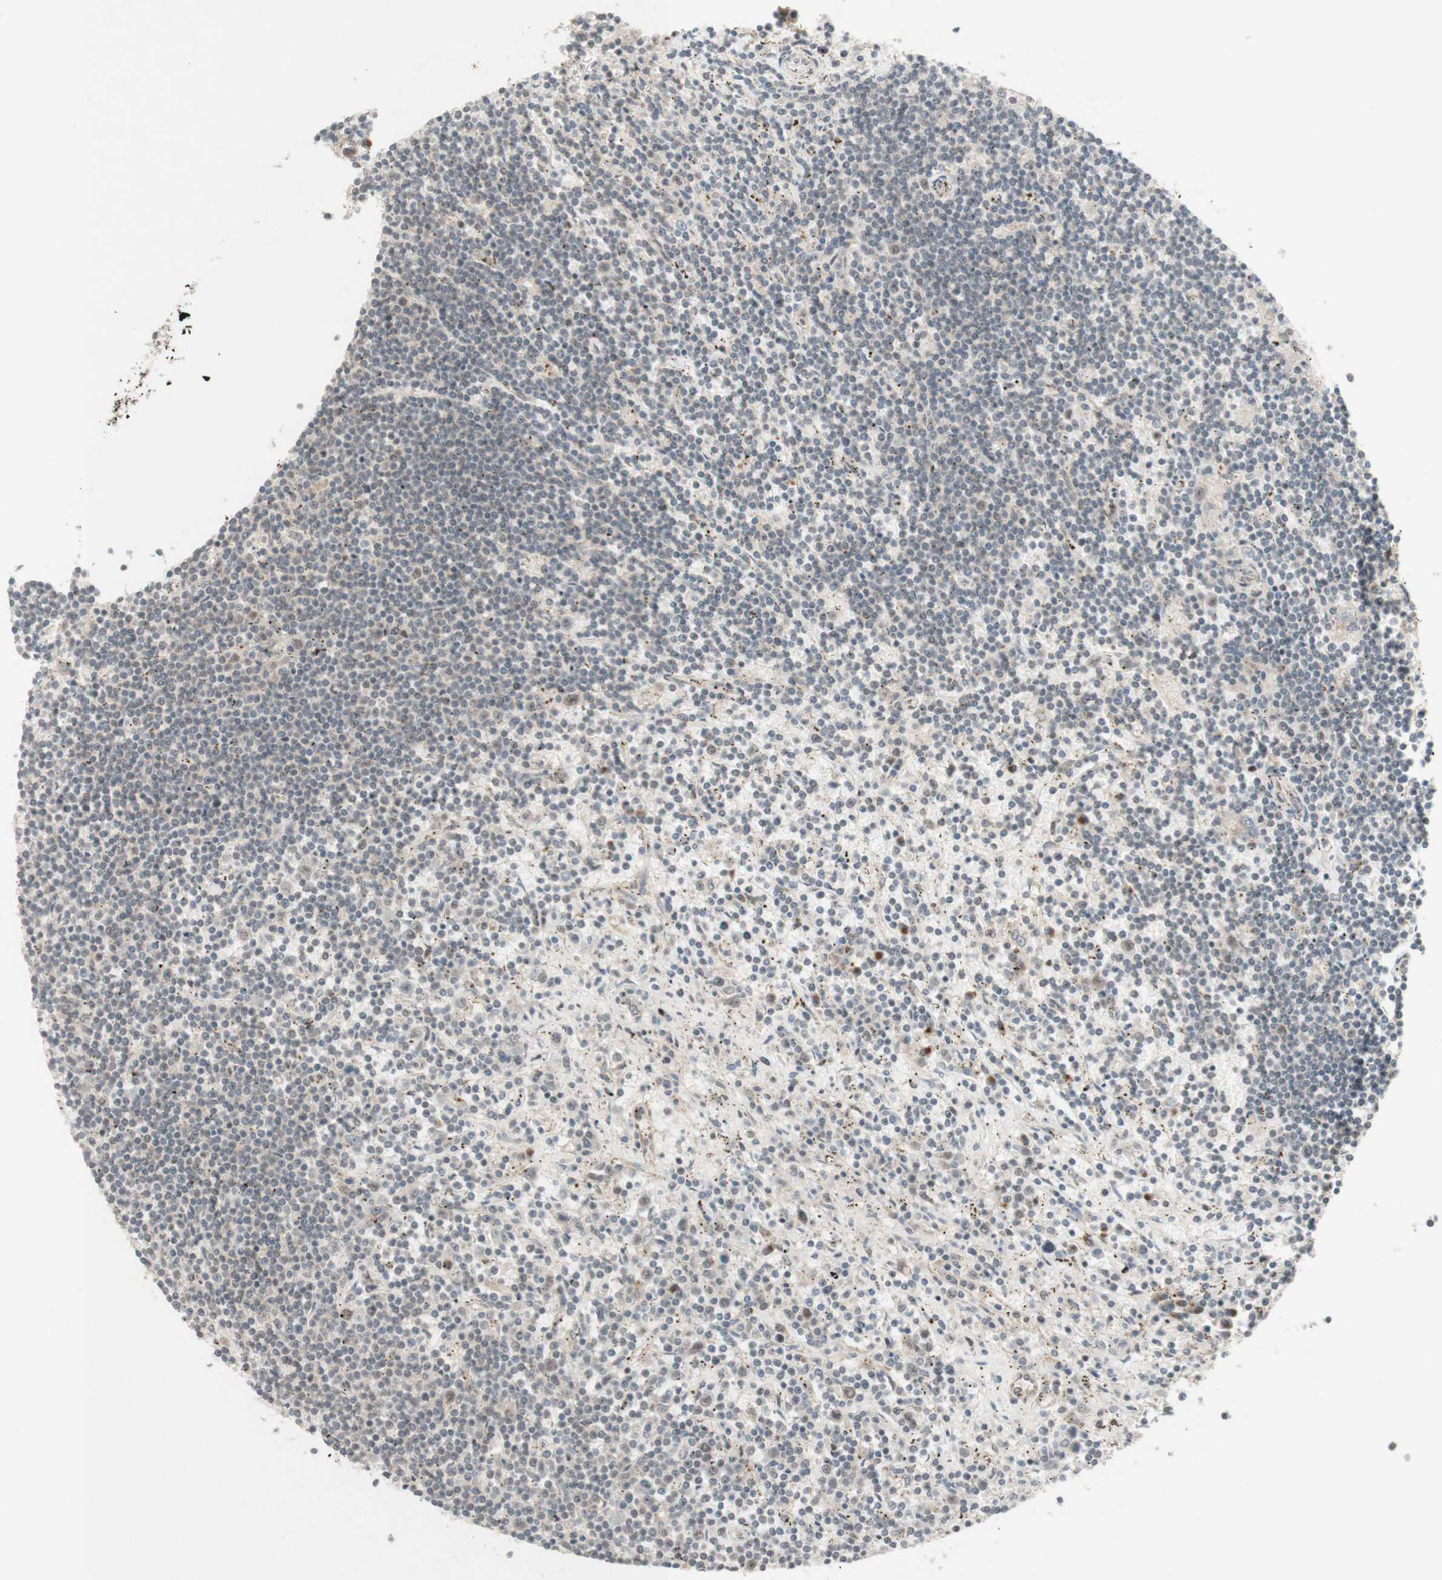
{"staining": {"intensity": "weak", "quantity": "<25%", "location": "nuclear"}, "tissue": "lymphoma", "cell_type": "Tumor cells", "image_type": "cancer", "snomed": [{"axis": "morphology", "description": "Malignant lymphoma, non-Hodgkin's type, Low grade"}, {"axis": "topography", "description": "Spleen"}], "caption": "There is no significant staining in tumor cells of malignant lymphoma, non-Hodgkin's type (low-grade).", "gene": "CYLD", "patient": {"sex": "male", "age": 76}}